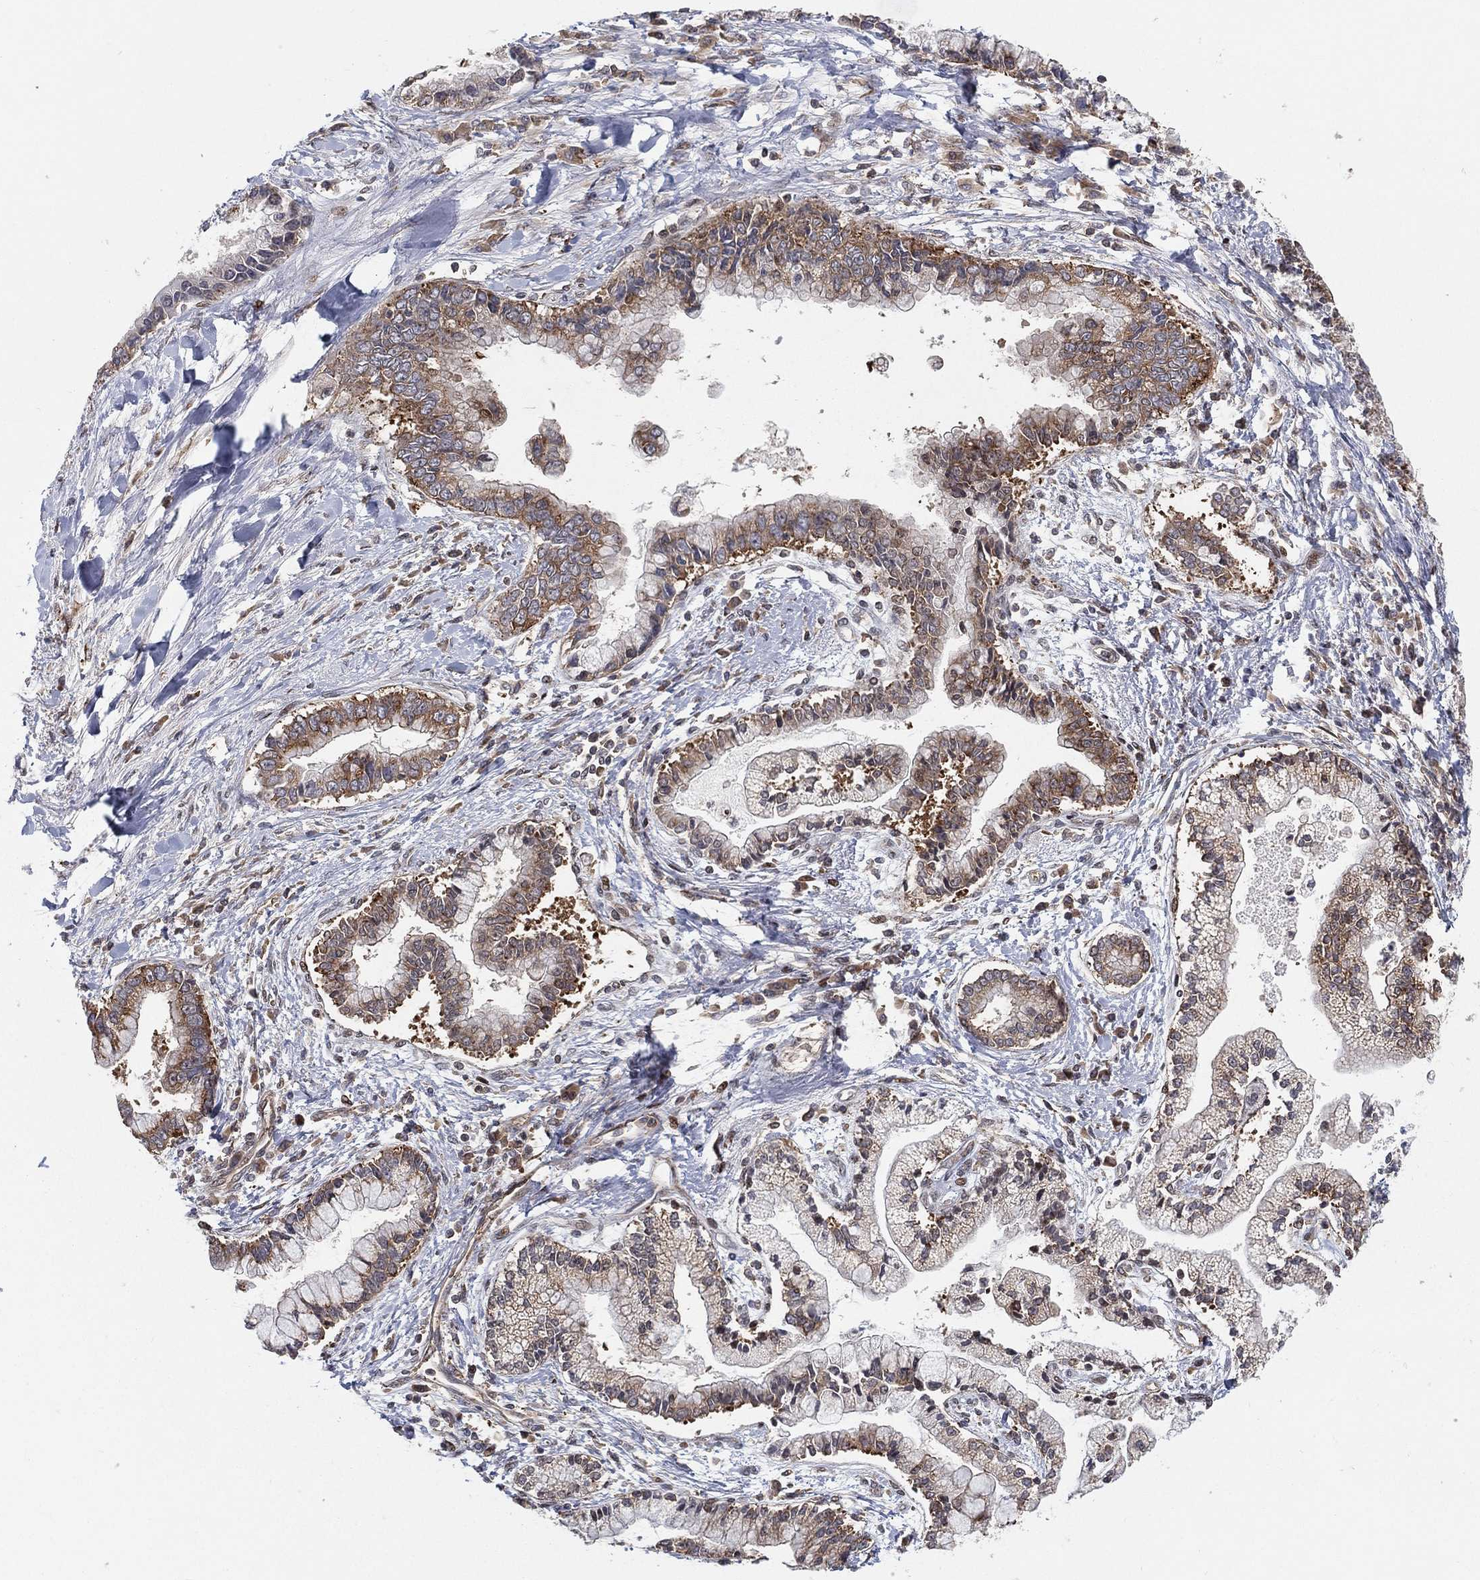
{"staining": {"intensity": "moderate", "quantity": "25%-75%", "location": "cytoplasmic/membranous"}, "tissue": "liver cancer", "cell_type": "Tumor cells", "image_type": "cancer", "snomed": [{"axis": "morphology", "description": "Cholangiocarcinoma"}, {"axis": "topography", "description": "Liver"}], "caption": "Immunohistochemical staining of human liver cancer shows moderate cytoplasmic/membranous protein positivity in about 25%-75% of tumor cells. The staining was performed using DAB (3,3'-diaminobenzidine), with brown indicating positive protein expression. Nuclei are stained blue with hematoxylin.", "gene": "TMTC4", "patient": {"sex": "male", "age": 50}}